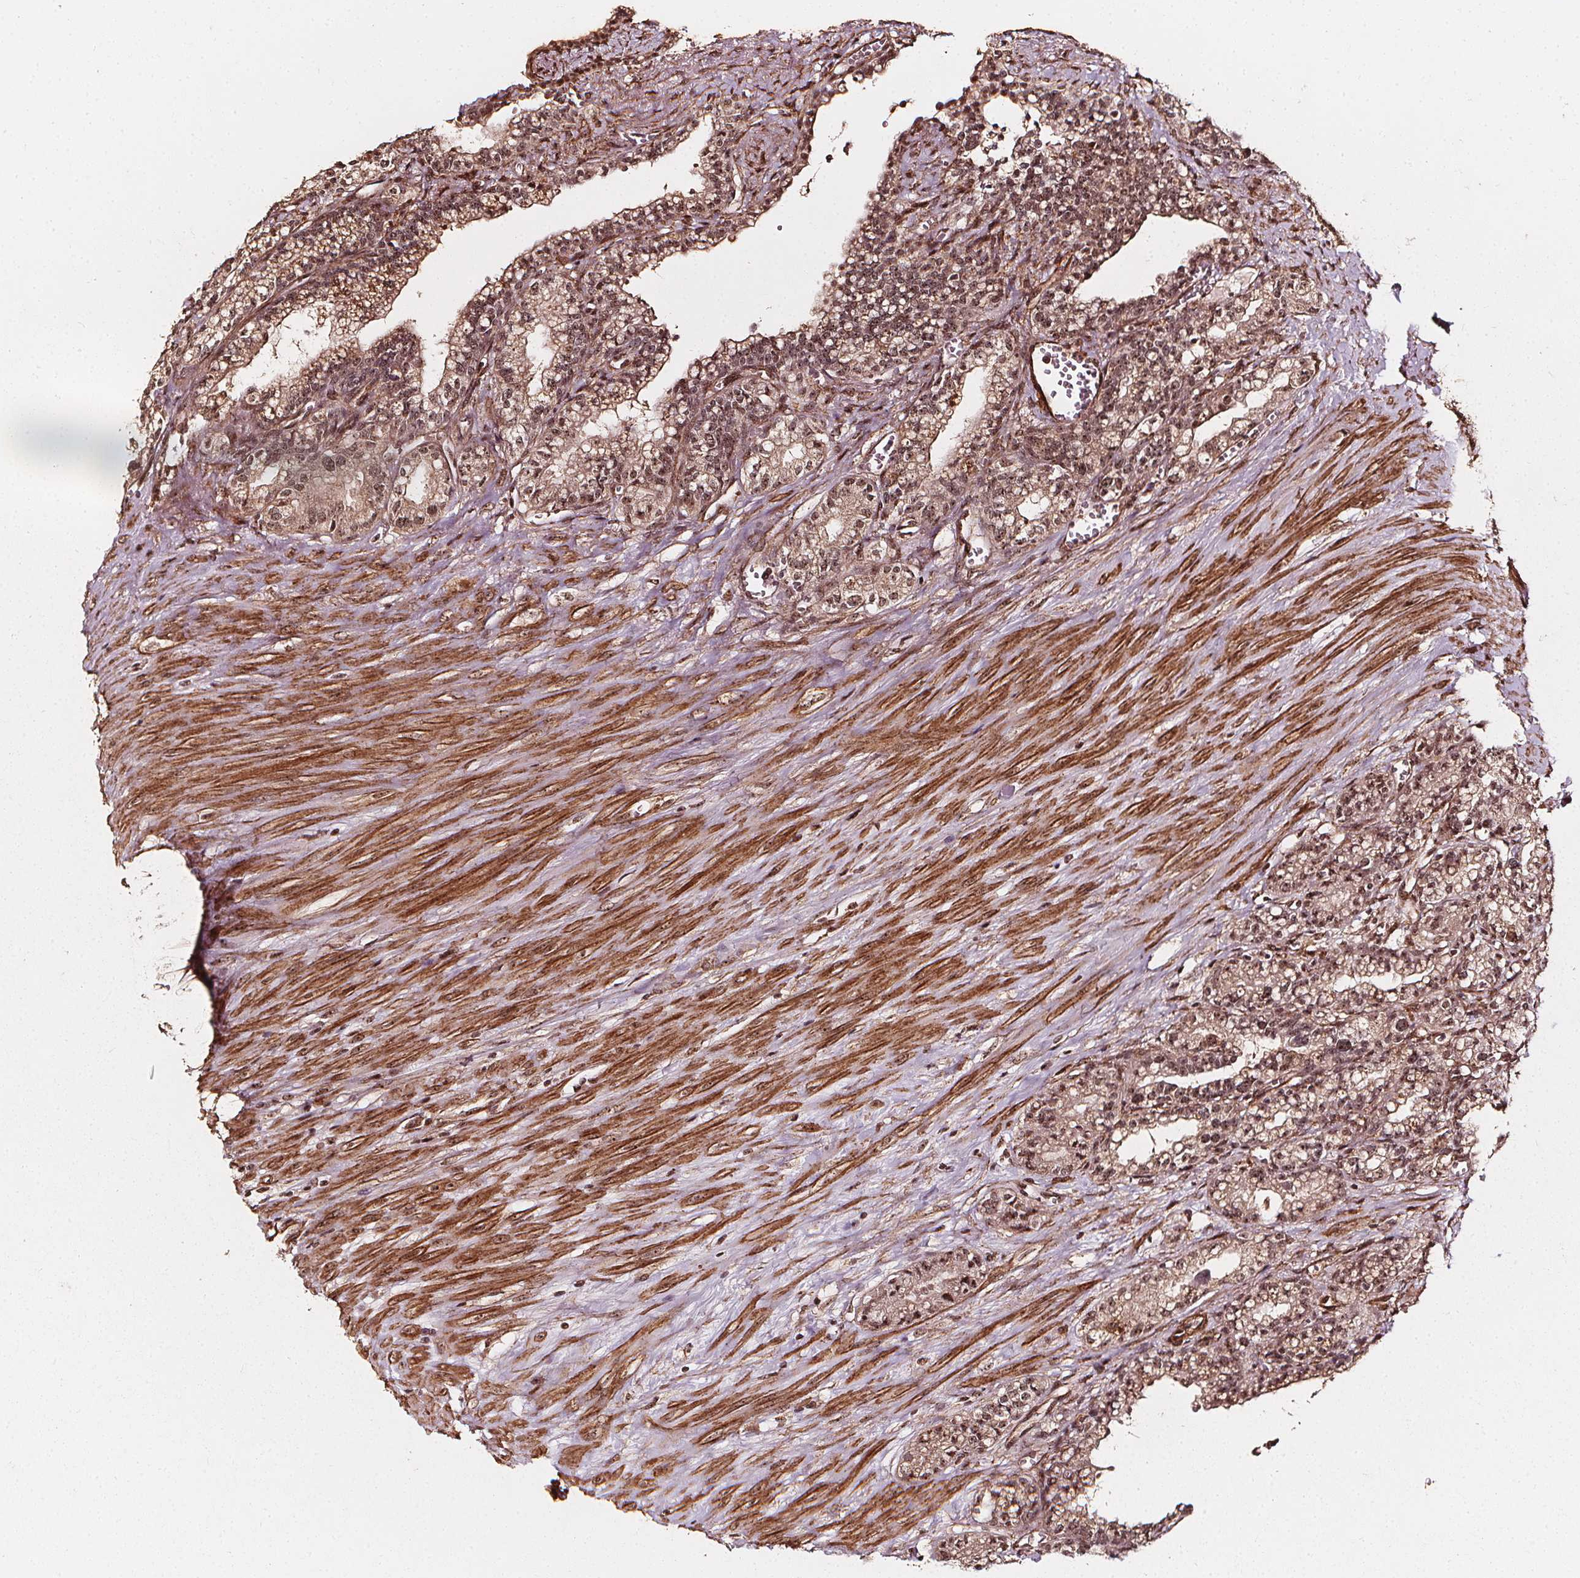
{"staining": {"intensity": "moderate", "quantity": ">75%", "location": "nuclear"}, "tissue": "seminal vesicle", "cell_type": "Glandular cells", "image_type": "normal", "snomed": [{"axis": "morphology", "description": "Normal tissue, NOS"}, {"axis": "morphology", "description": "Urothelial carcinoma, NOS"}, {"axis": "topography", "description": "Urinary bladder"}, {"axis": "topography", "description": "Seminal veicle"}], "caption": "Immunohistochemistry (DAB (3,3'-diaminobenzidine)) staining of unremarkable seminal vesicle demonstrates moderate nuclear protein expression in approximately >75% of glandular cells.", "gene": "EXOSC9", "patient": {"sex": "male", "age": 76}}